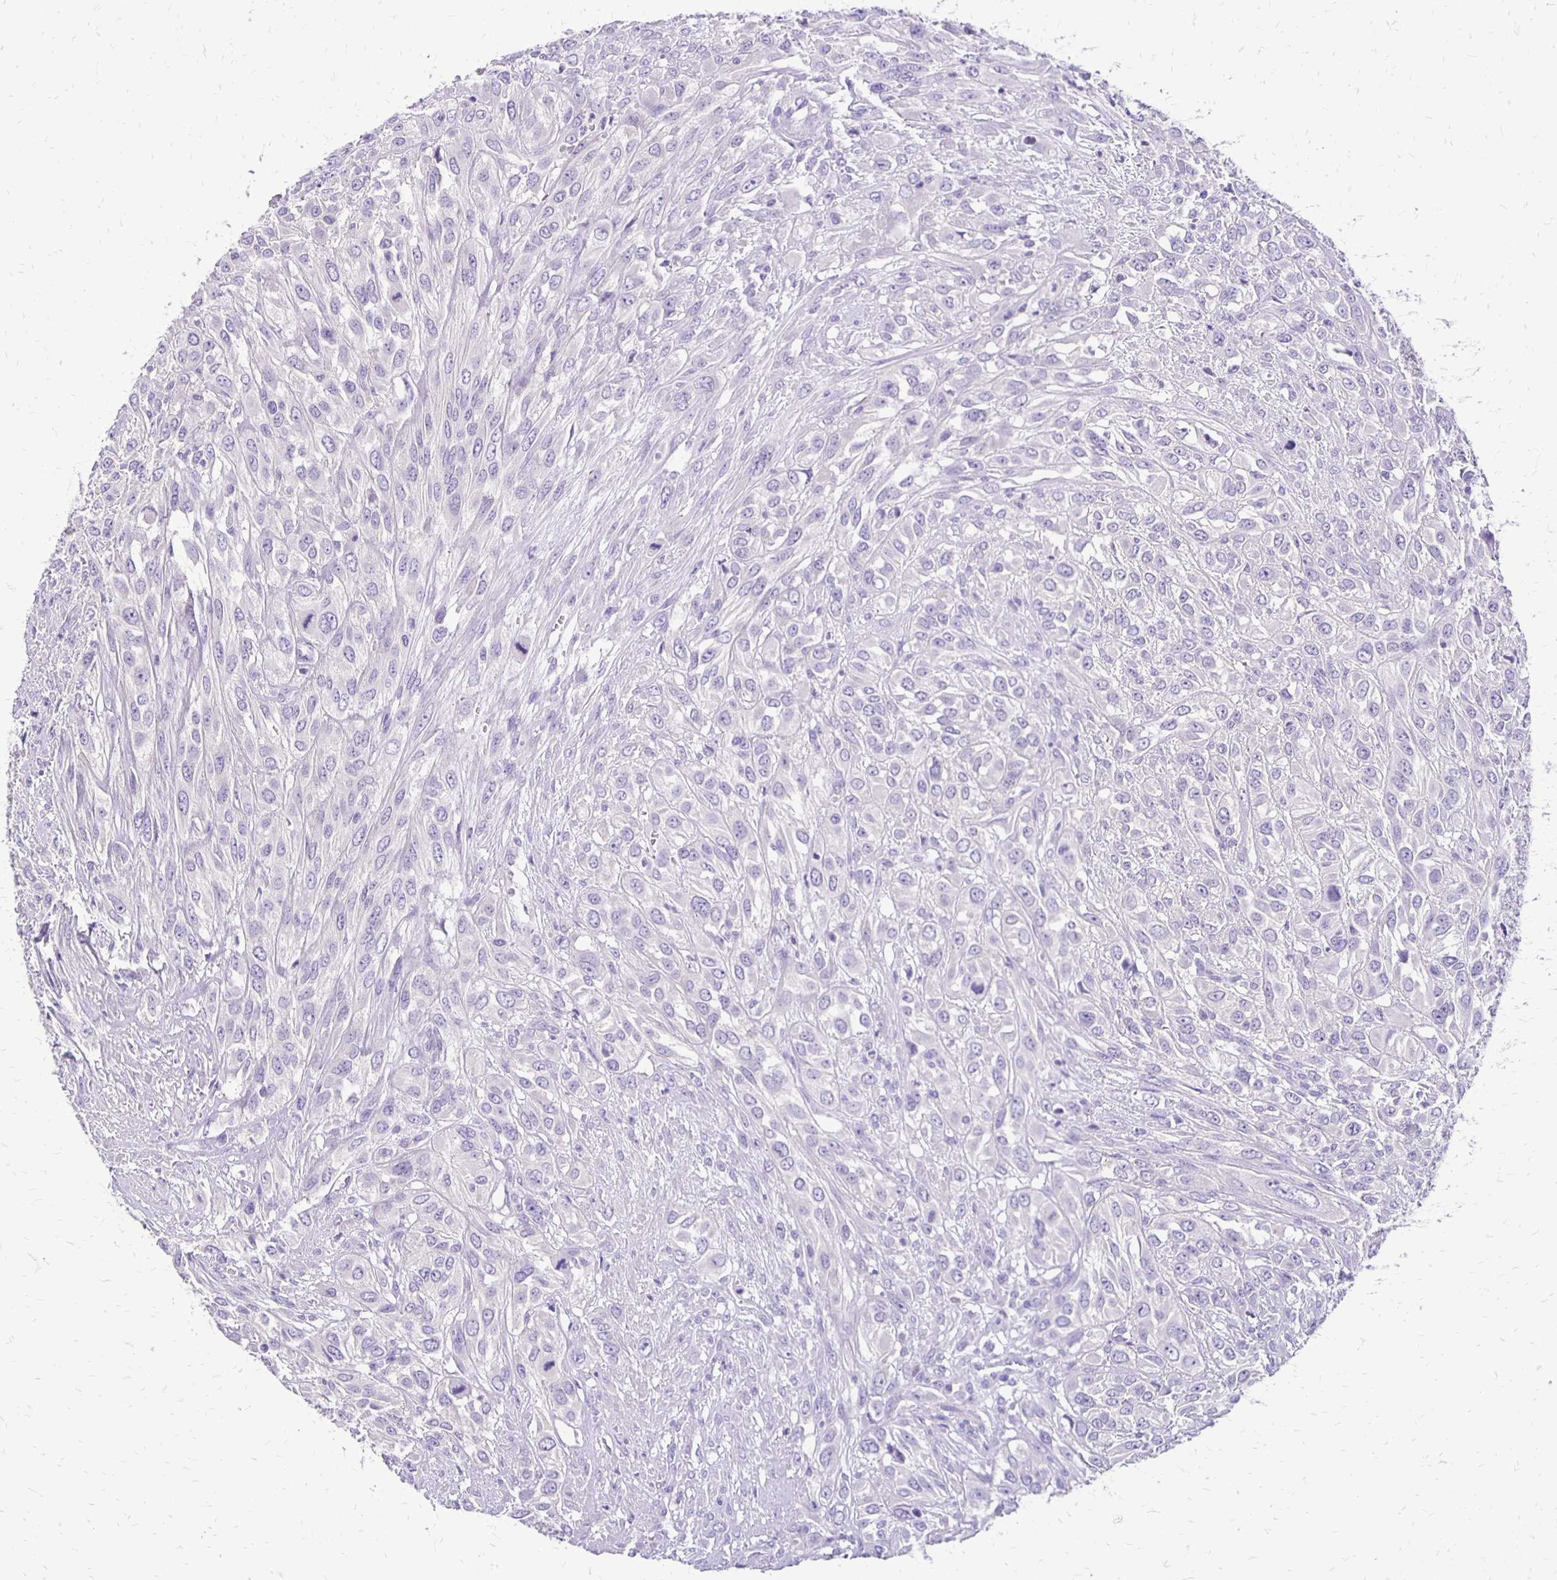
{"staining": {"intensity": "negative", "quantity": "none", "location": "none"}, "tissue": "urothelial cancer", "cell_type": "Tumor cells", "image_type": "cancer", "snomed": [{"axis": "morphology", "description": "Urothelial carcinoma, High grade"}, {"axis": "topography", "description": "Urinary bladder"}], "caption": "There is no significant positivity in tumor cells of urothelial cancer. (DAB immunohistochemistry (IHC) with hematoxylin counter stain).", "gene": "ANKRD45", "patient": {"sex": "male", "age": 67}}